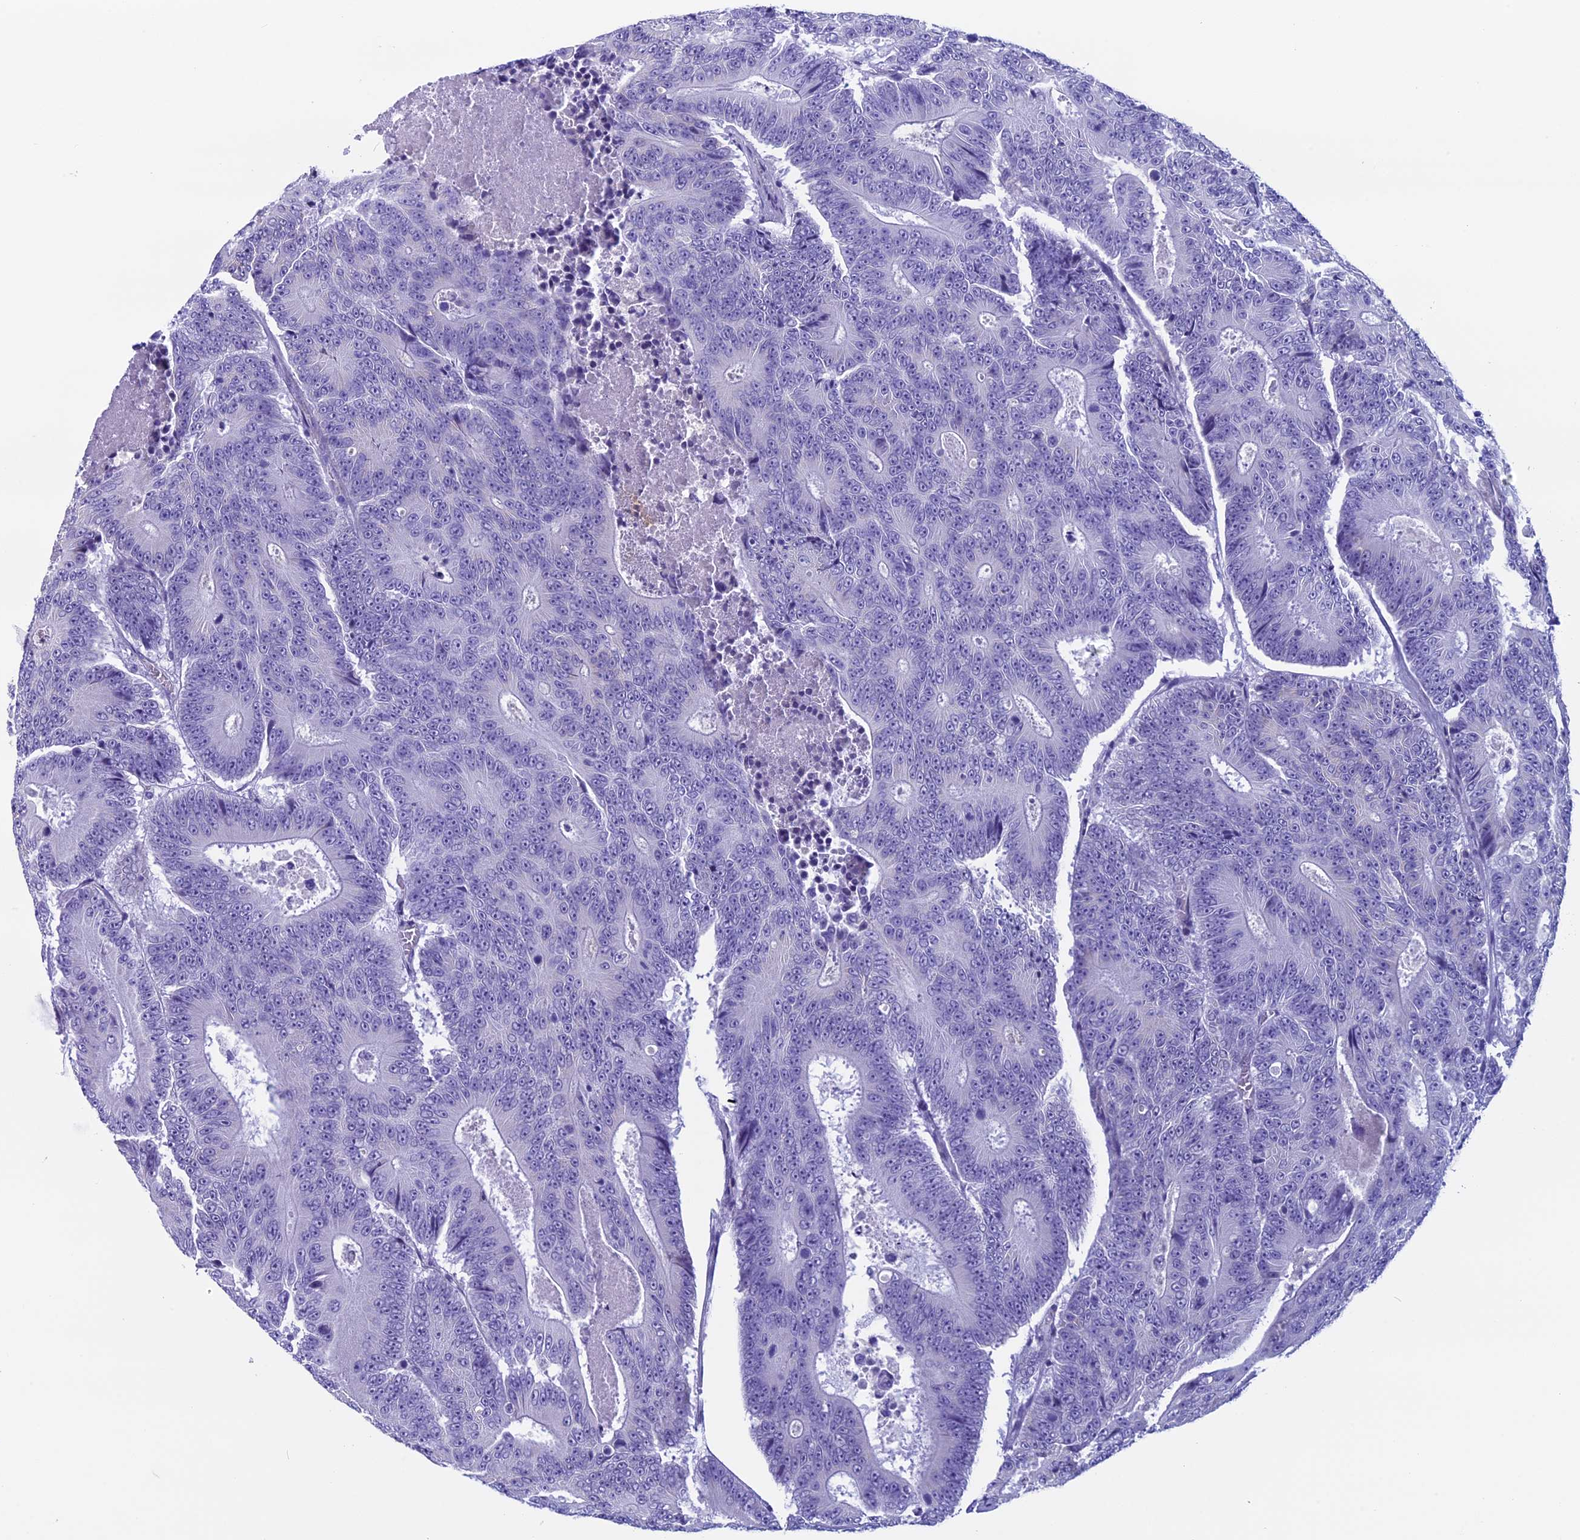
{"staining": {"intensity": "negative", "quantity": "none", "location": "none"}, "tissue": "colorectal cancer", "cell_type": "Tumor cells", "image_type": "cancer", "snomed": [{"axis": "morphology", "description": "Adenocarcinoma, NOS"}, {"axis": "topography", "description": "Colon"}], "caption": "High magnification brightfield microscopy of colorectal cancer (adenocarcinoma) stained with DAB (3,3'-diaminobenzidine) (brown) and counterstained with hematoxylin (blue): tumor cells show no significant staining.", "gene": "ZNF563", "patient": {"sex": "male", "age": 83}}